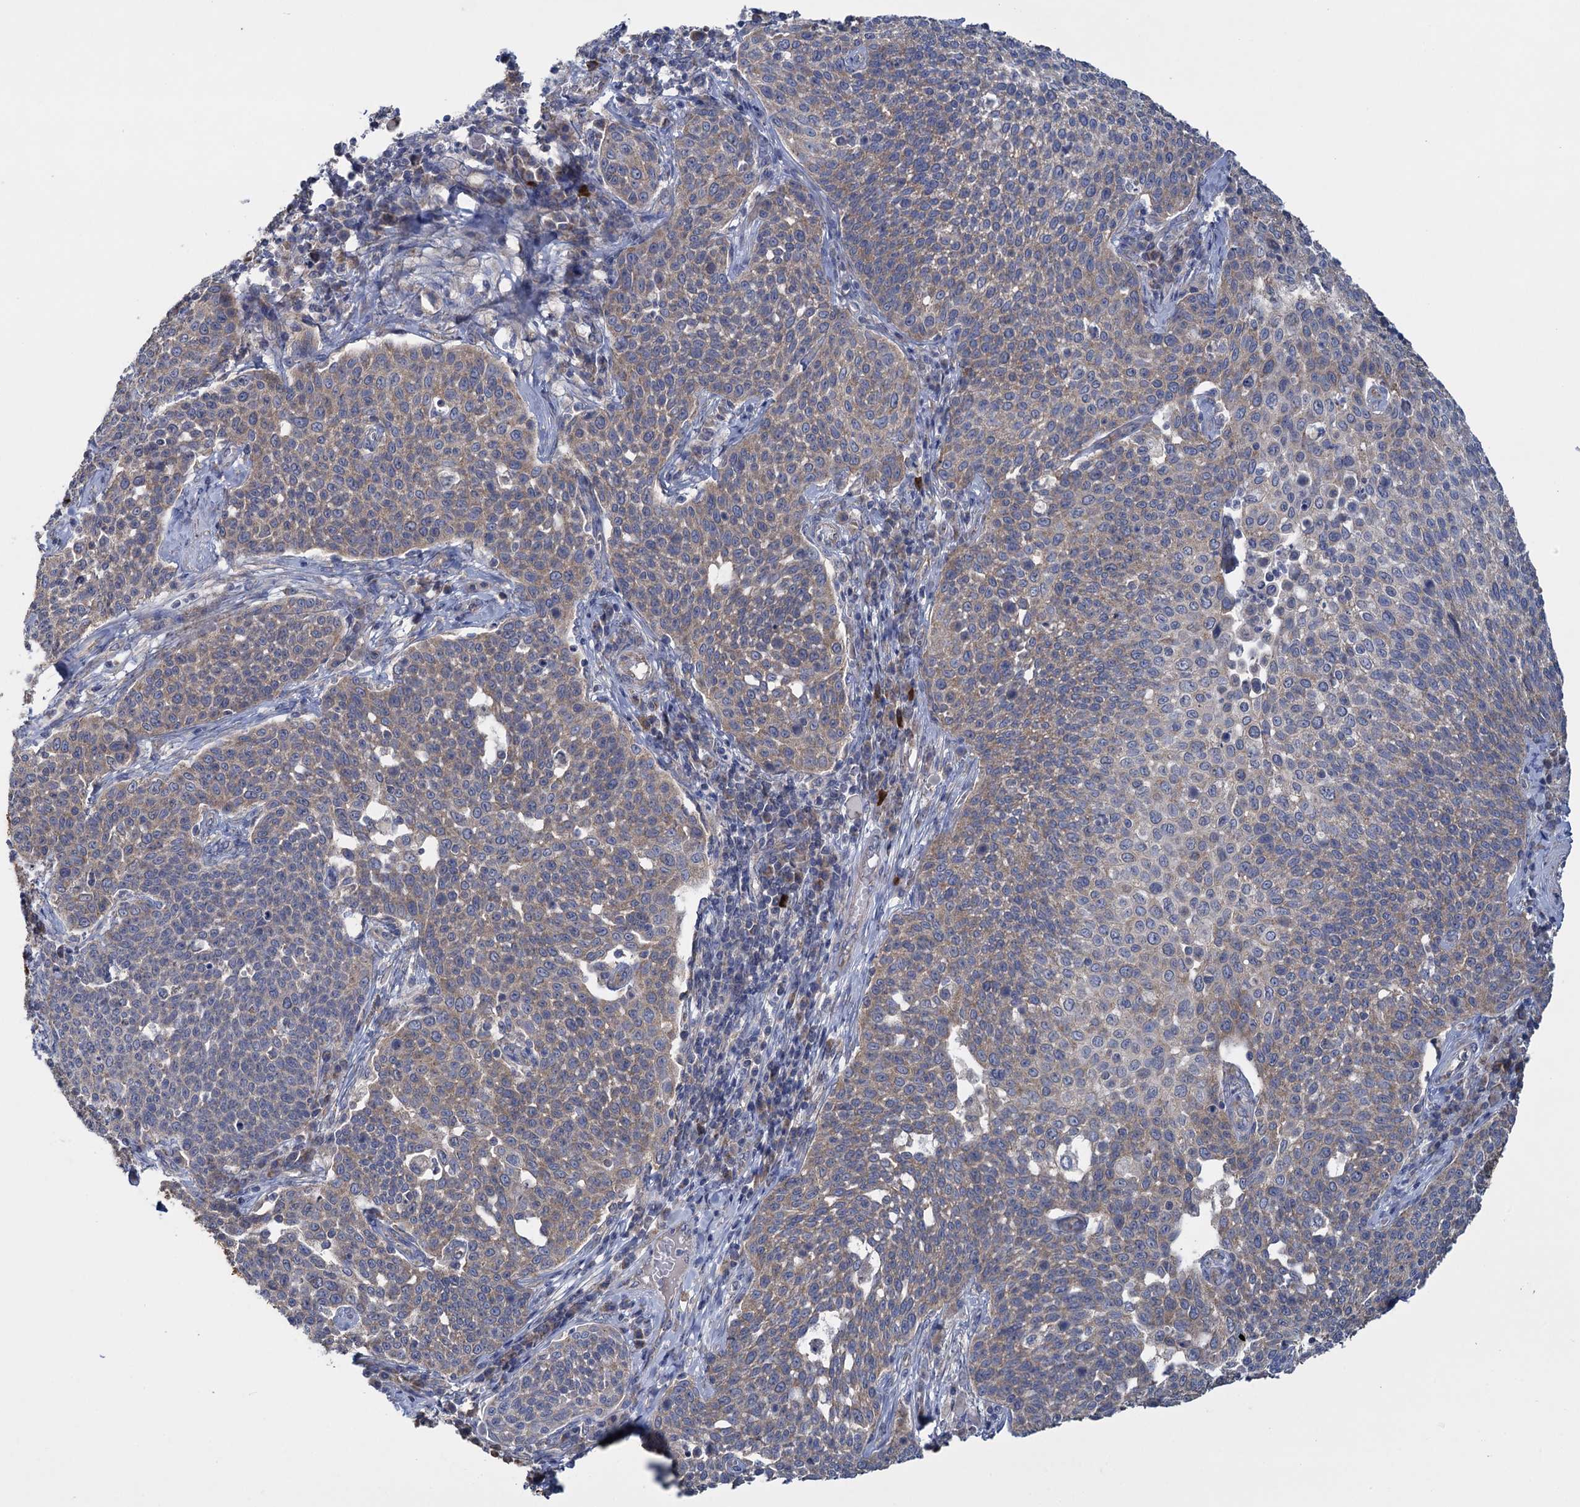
{"staining": {"intensity": "moderate", "quantity": "25%-75%", "location": "cytoplasmic/membranous"}, "tissue": "cervical cancer", "cell_type": "Tumor cells", "image_type": "cancer", "snomed": [{"axis": "morphology", "description": "Squamous cell carcinoma, NOS"}, {"axis": "topography", "description": "Cervix"}], "caption": "Cervical squamous cell carcinoma stained for a protein shows moderate cytoplasmic/membranous positivity in tumor cells. (DAB = brown stain, brightfield microscopy at high magnification).", "gene": "GSTM2", "patient": {"sex": "female", "age": 34}}